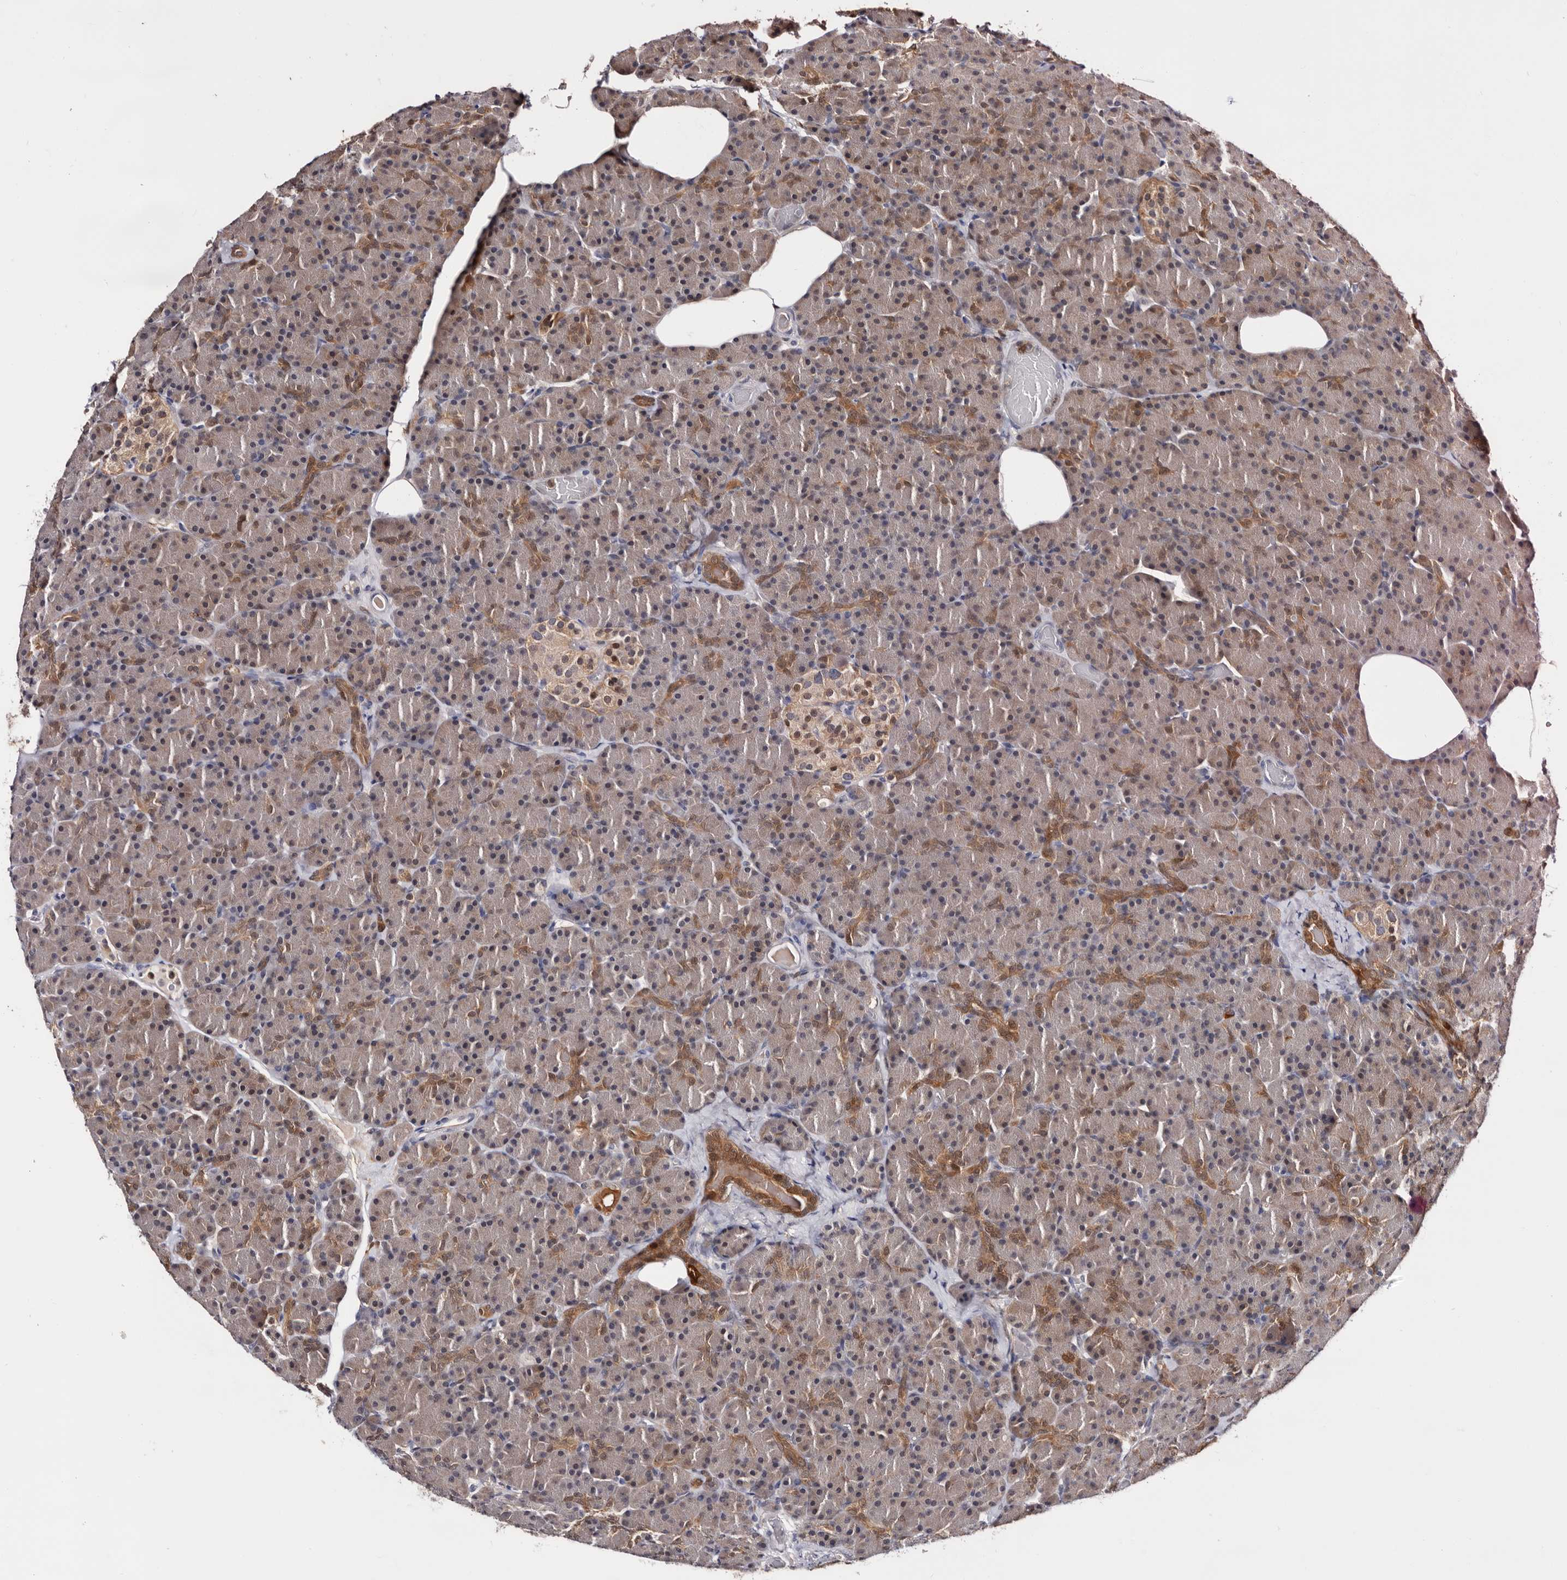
{"staining": {"intensity": "moderate", "quantity": "25%-75%", "location": "cytoplasmic/membranous,nuclear"}, "tissue": "pancreas", "cell_type": "Exocrine glandular cells", "image_type": "normal", "snomed": [{"axis": "morphology", "description": "Normal tissue, NOS"}, {"axis": "topography", "description": "Pancreas"}], "caption": "Immunohistochemical staining of normal human pancreas demonstrates 25%-75% levels of moderate cytoplasmic/membranous,nuclear protein staining in approximately 25%-75% of exocrine glandular cells.", "gene": "TP53I3", "patient": {"sex": "female", "age": 43}}